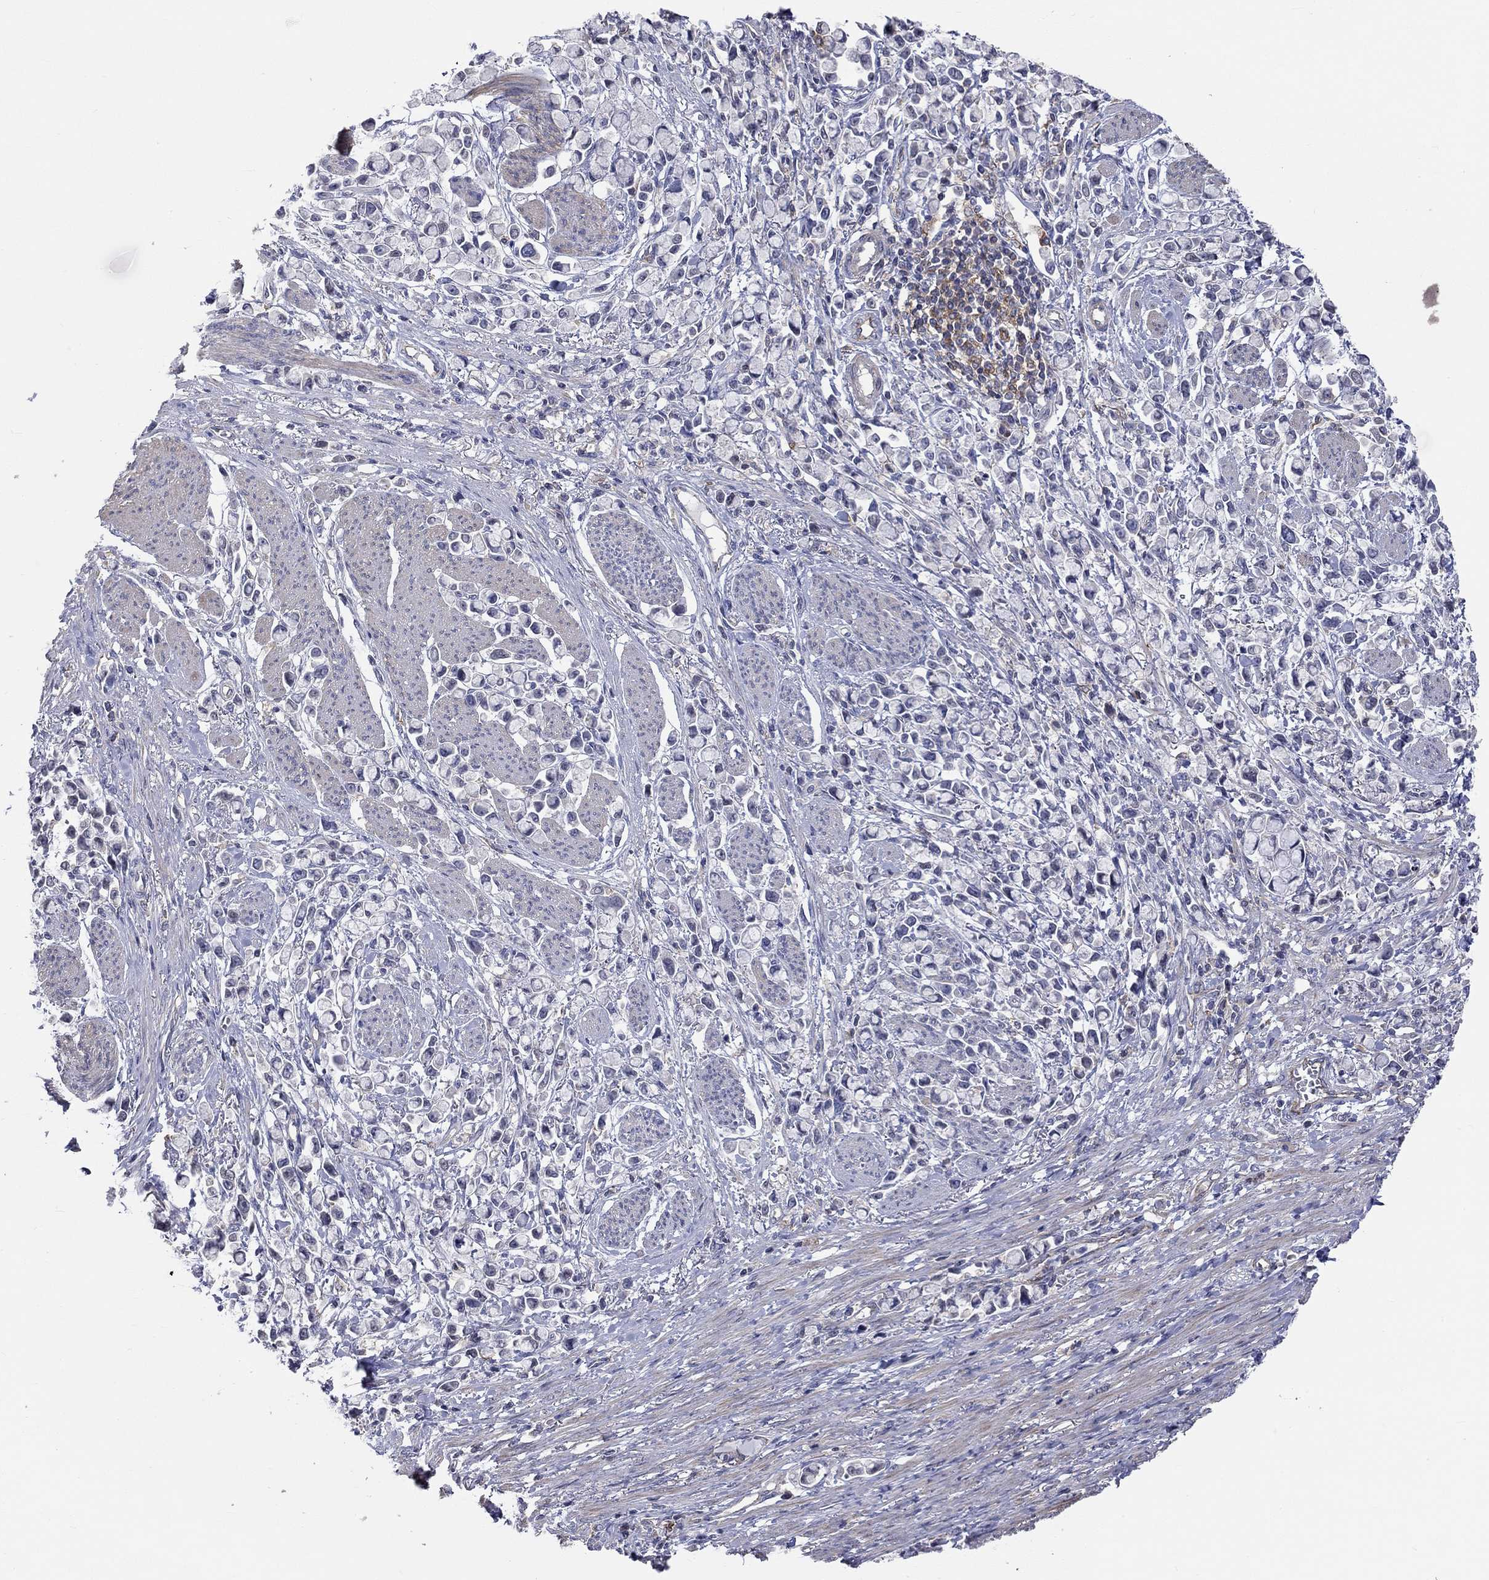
{"staining": {"intensity": "negative", "quantity": "none", "location": "none"}, "tissue": "stomach cancer", "cell_type": "Tumor cells", "image_type": "cancer", "snomed": [{"axis": "morphology", "description": "Adenocarcinoma, NOS"}, {"axis": "topography", "description": "Stomach"}], "caption": "DAB immunohistochemical staining of stomach cancer (adenocarcinoma) shows no significant staining in tumor cells.", "gene": "PCDHGA10", "patient": {"sex": "female", "age": 81}}